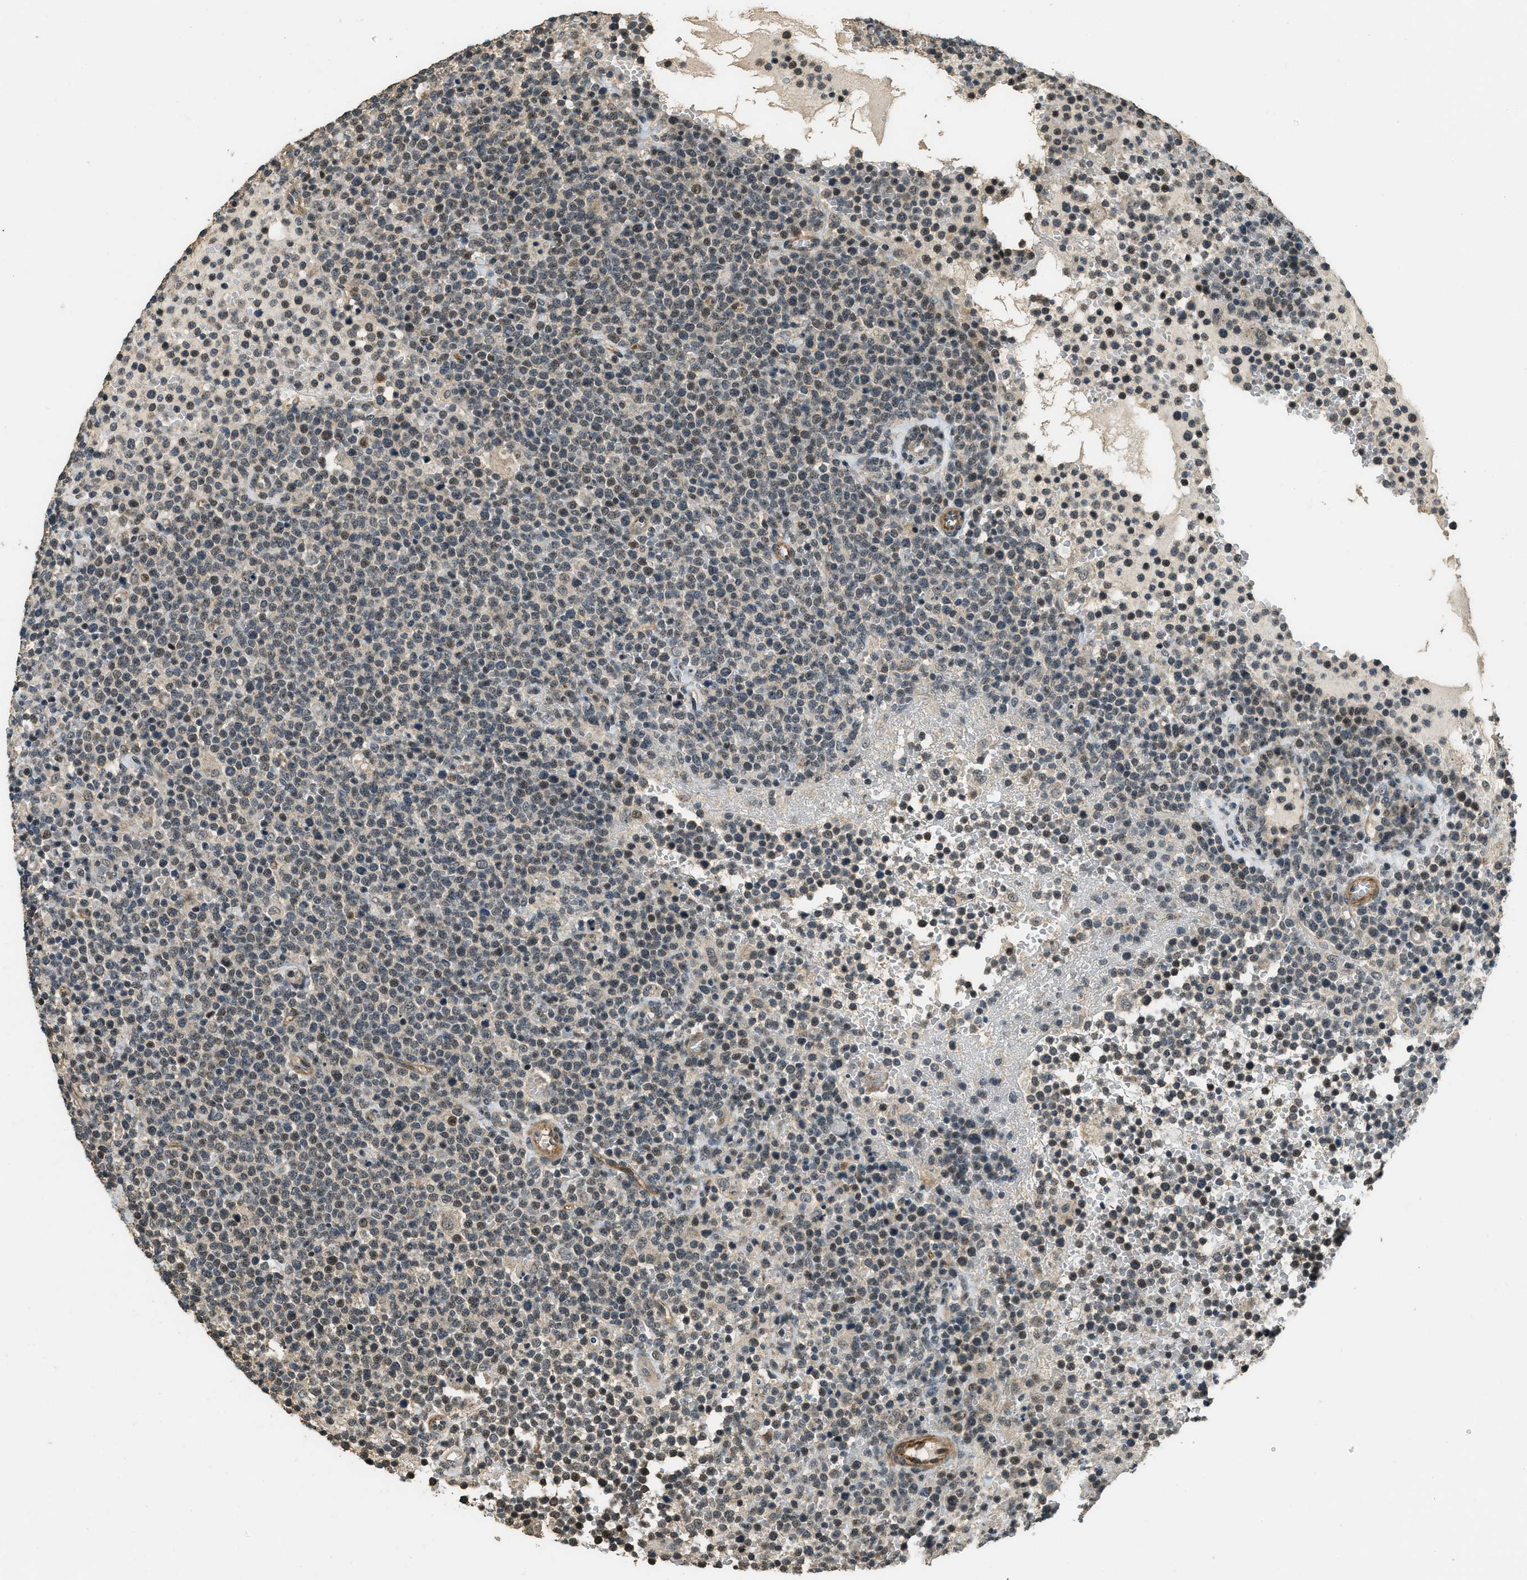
{"staining": {"intensity": "weak", "quantity": ">75%", "location": "nuclear"}, "tissue": "lymphoma", "cell_type": "Tumor cells", "image_type": "cancer", "snomed": [{"axis": "morphology", "description": "Malignant lymphoma, non-Hodgkin's type, High grade"}, {"axis": "topography", "description": "Lymph node"}], "caption": "Immunohistochemical staining of lymphoma exhibits low levels of weak nuclear positivity in about >75% of tumor cells.", "gene": "MED21", "patient": {"sex": "male", "age": 61}}